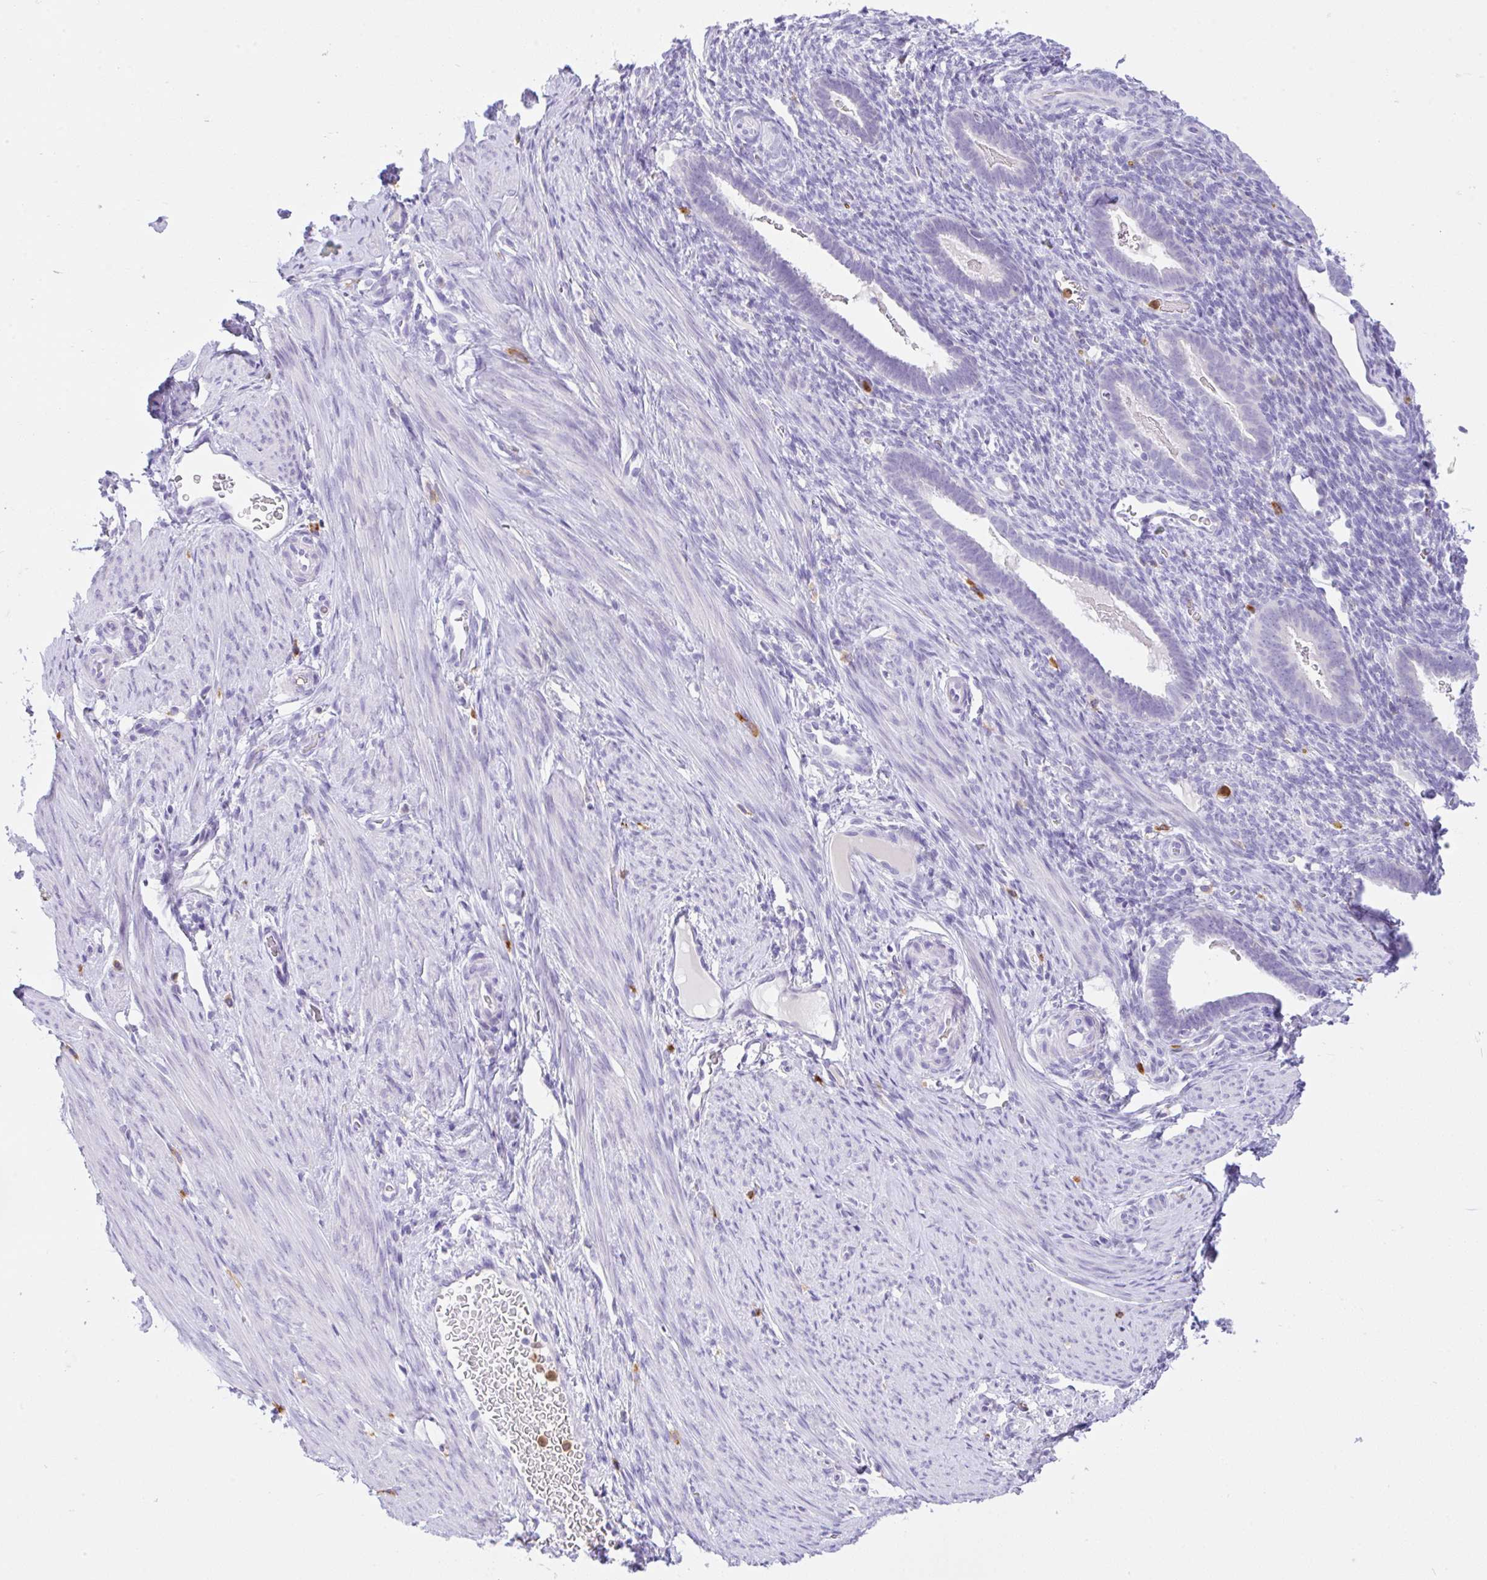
{"staining": {"intensity": "negative", "quantity": "none", "location": "none"}, "tissue": "endometrium", "cell_type": "Cells in endometrial stroma", "image_type": "normal", "snomed": [{"axis": "morphology", "description": "Normal tissue, NOS"}, {"axis": "topography", "description": "Endometrium"}], "caption": "Immunohistochemistry (IHC) micrograph of normal endometrium: endometrium stained with DAB exhibits no significant protein staining in cells in endometrial stroma.", "gene": "NCF1", "patient": {"sex": "female", "age": 34}}